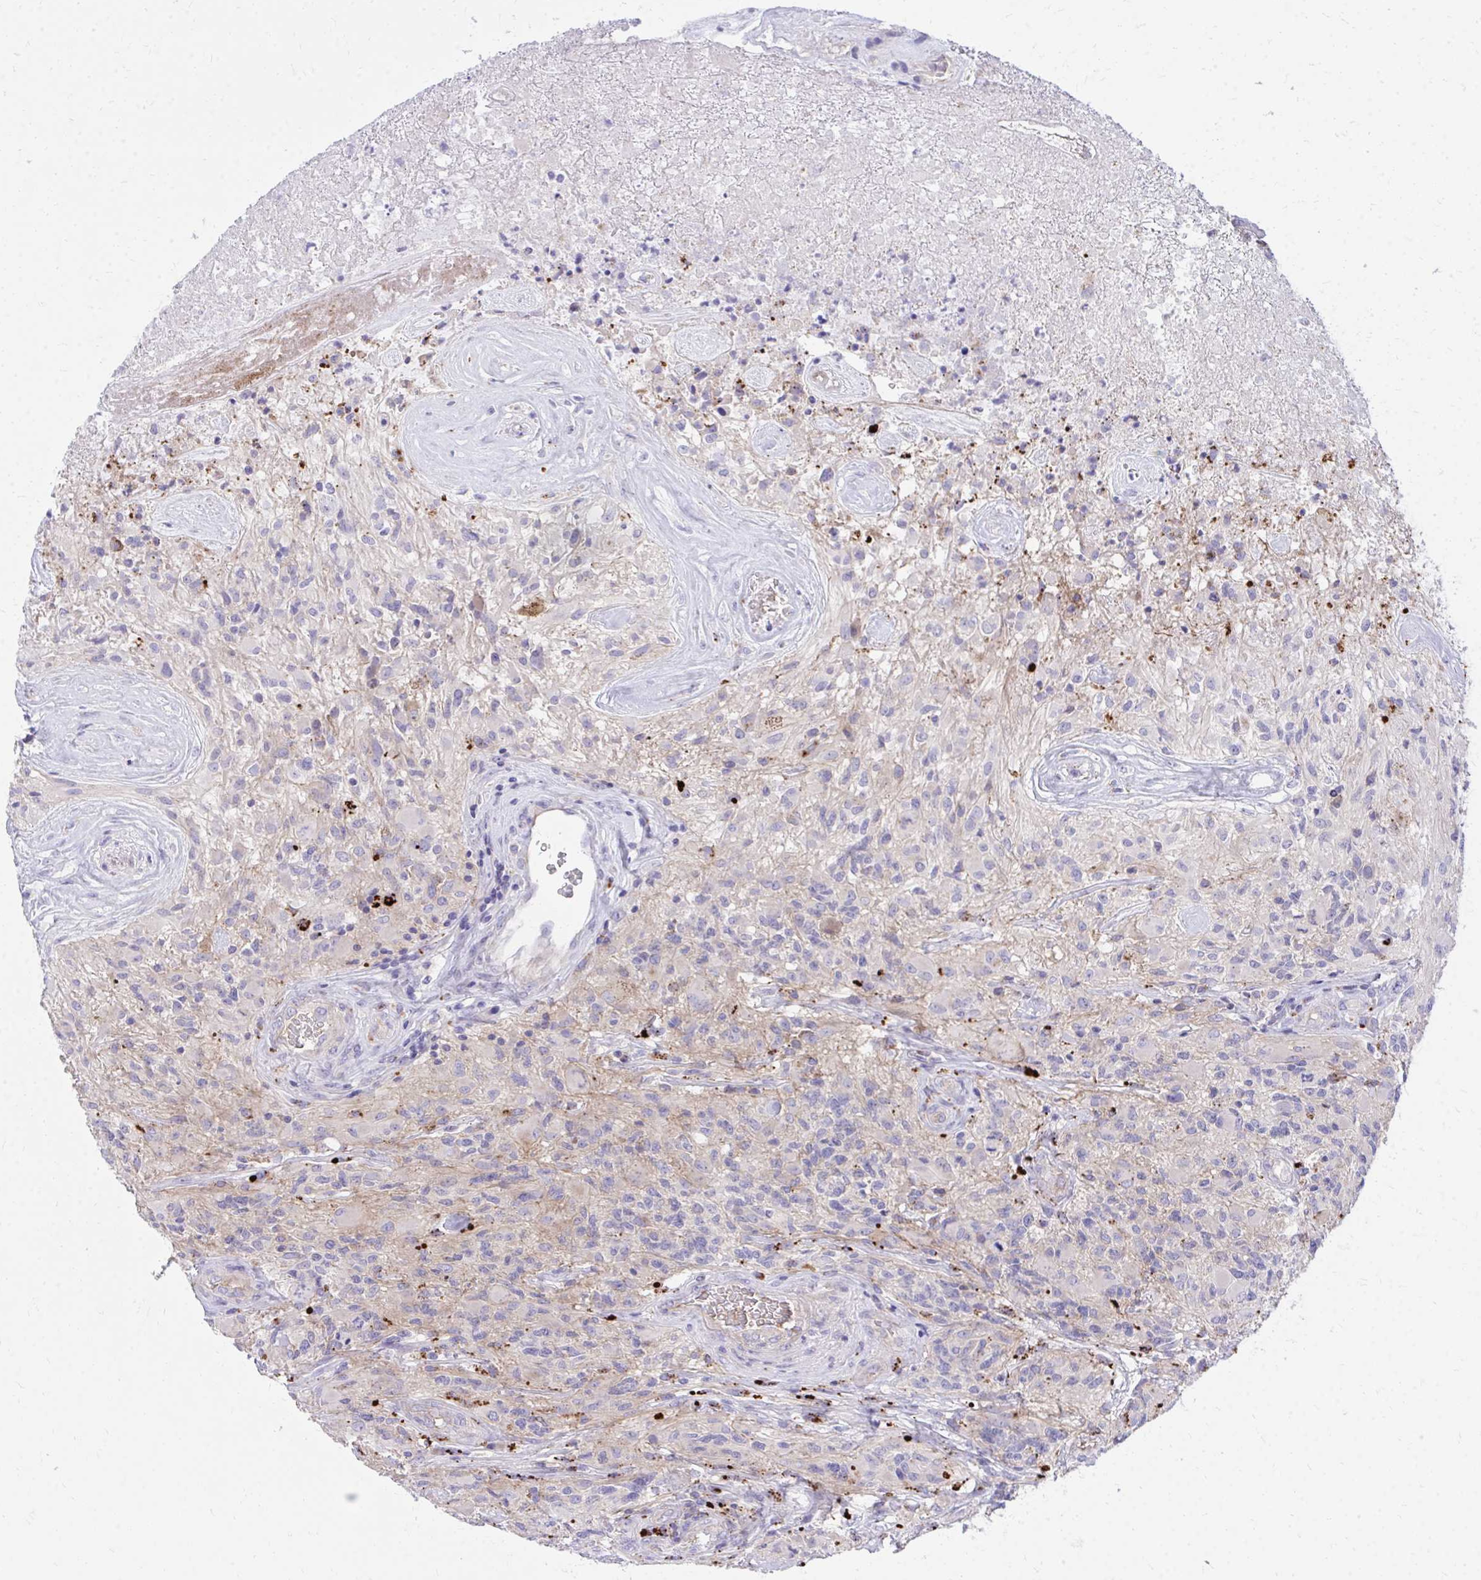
{"staining": {"intensity": "negative", "quantity": "none", "location": "none"}, "tissue": "glioma", "cell_type": "Tumor cells", "image_type": "cancer", "snomed": [{"axis": "morphology", "description": "Glioma, malignant, High grade"}, {"axis": "topography", "description": "Brain"}], "caption": "High magnification brightfield microscopy of malignant high-grade glioma stained with DAB (brown) and counterstained with hematoxylin (blue): tumor cells show no significant positivity.", "gene": "TP53I11", "patient": {"sex": "female", "age": 65}}